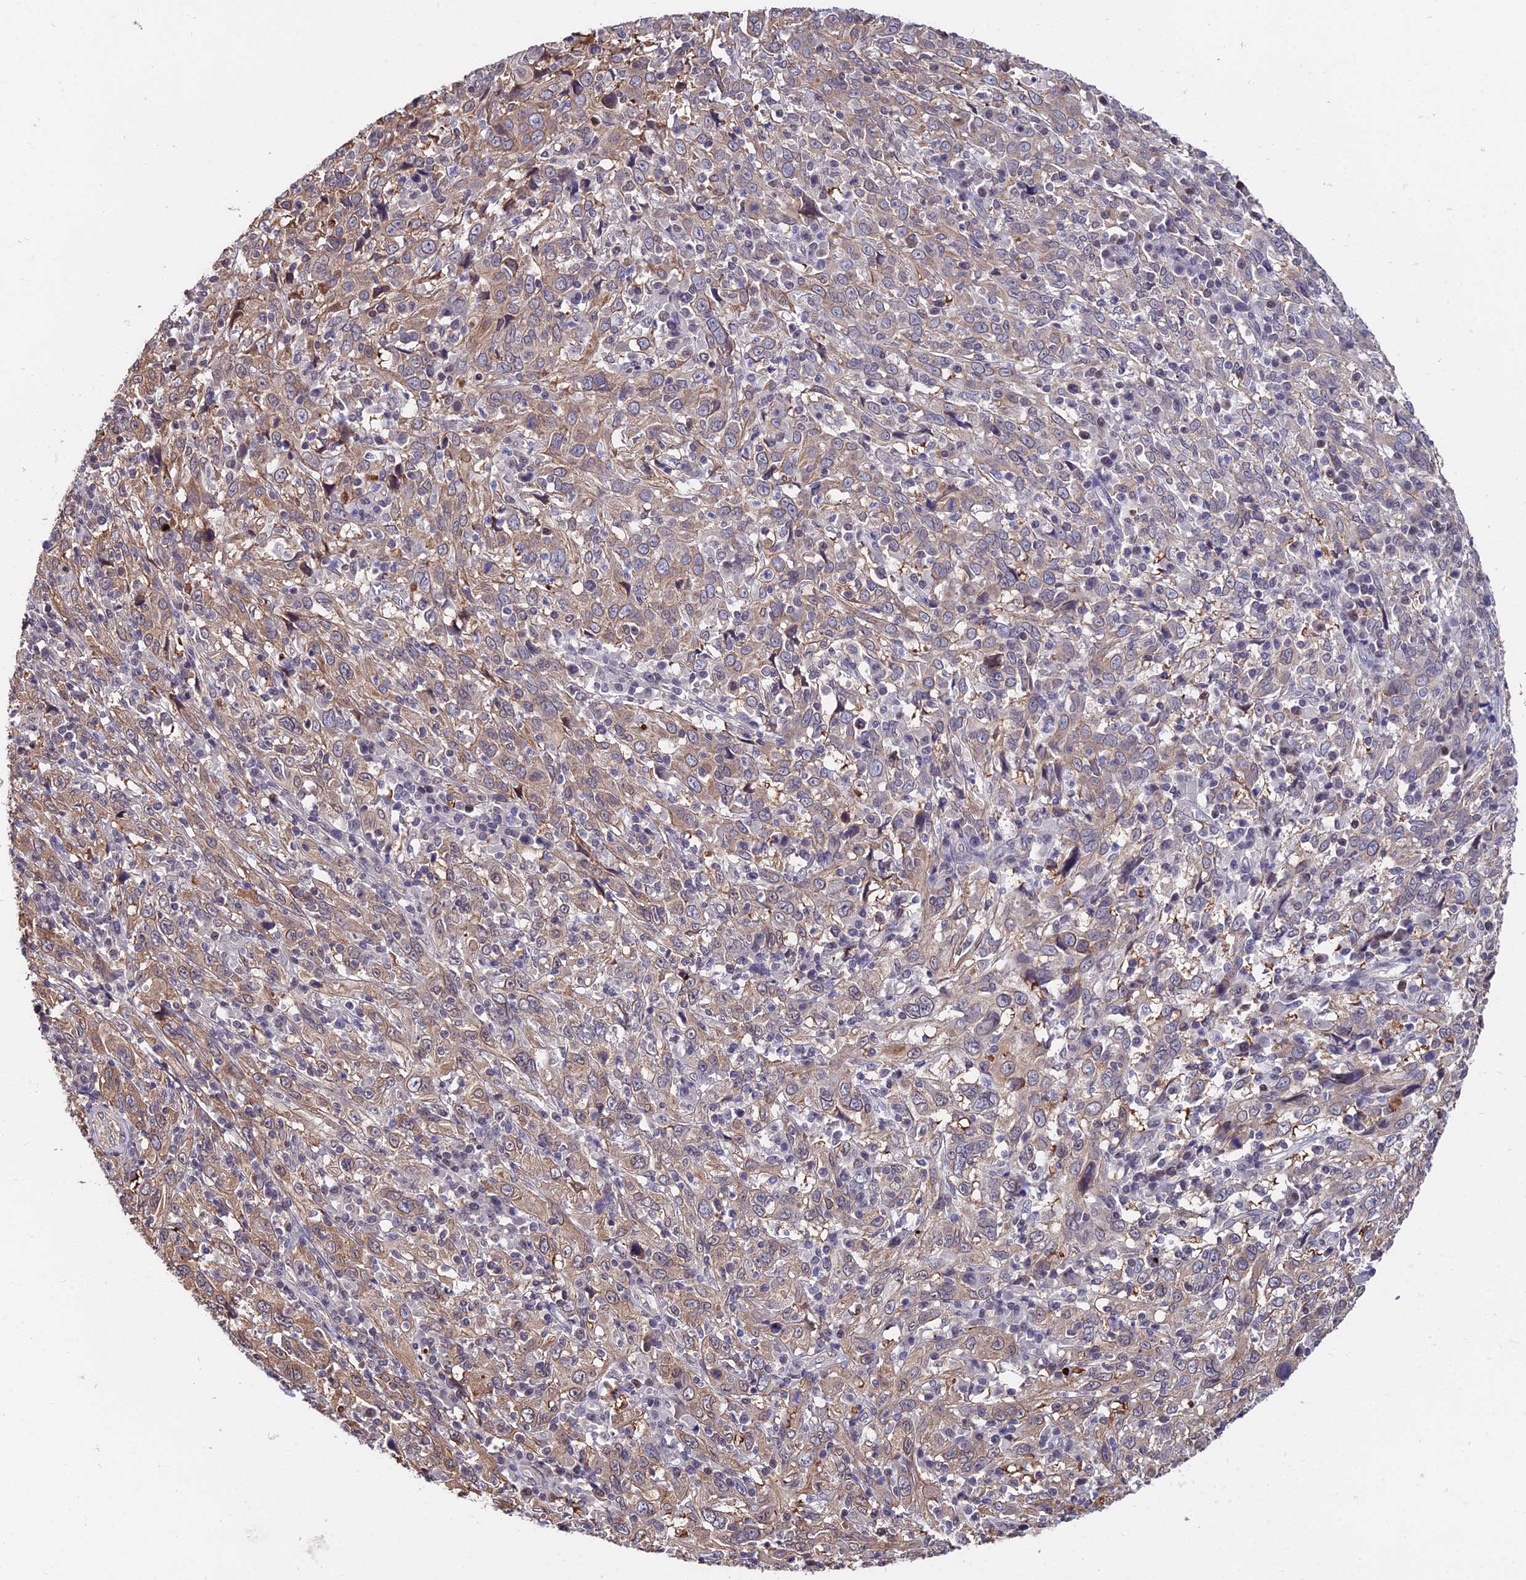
{"staining": {"intensity": "moderate", "quantity": "25%-75%", "location": "cytoplasmic/membranous"}, "tissue": "cervical cancer", "cell_type": "Tumor cells", "image_type": "cancer", "snomed": [{"axis": "morphology", "description": "Squamous cell carcinoma, NOS"}, {"axis": "topography", "description": "Cervix"}], "caption": "Immunohistochemistry (DAB (3,3'-diaminobenzidine)) staining of human squamous cell carcinoma (cervical) shows moderate cytoplasmic/membranous protein expression in about 25%-75% of tumor cells.", "gene": "INPP4A", "patient": {"sex": "female", "age": 46}}